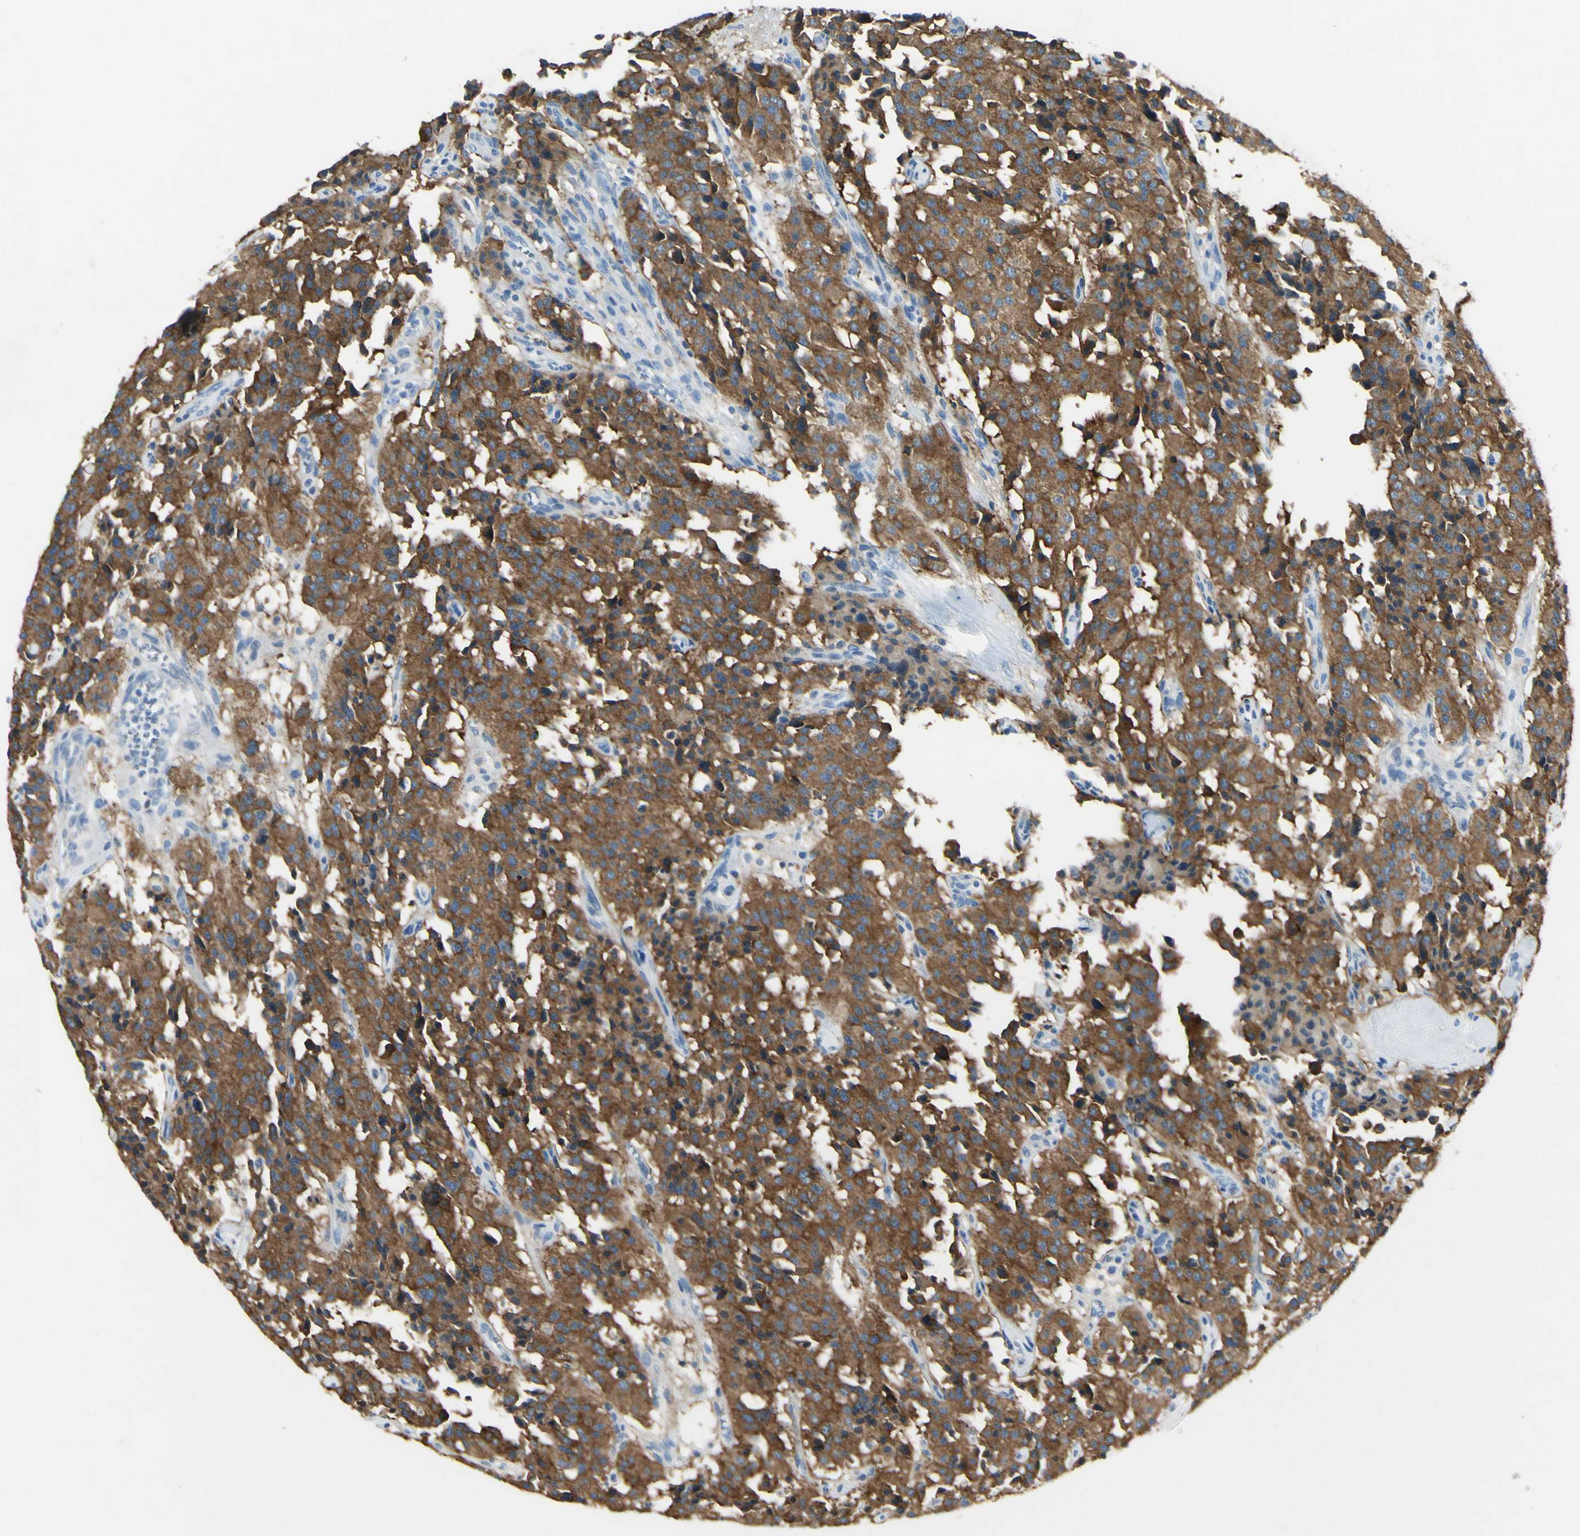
{"staining": {"intensity": "moderate", "quantity": ">75%", "location": "cytoplasmic/membranous"}, "tissue": "carcinoid", "cell_type": "Tumor cells", "image_type": "cancer", "snomed": [{"axis": "morphology", "description": "Carcinoid, malignant, NOS"}, {"axis": "topography", "description": "Lung"}], "caption": "Protein expression analysis of human malignant carcinoid reveals moderate cytoplasmic/membranous staining in about >75% of tumor cells.", "gene": "SNAP91", "patient": {"sex": "male", "age": 30}}